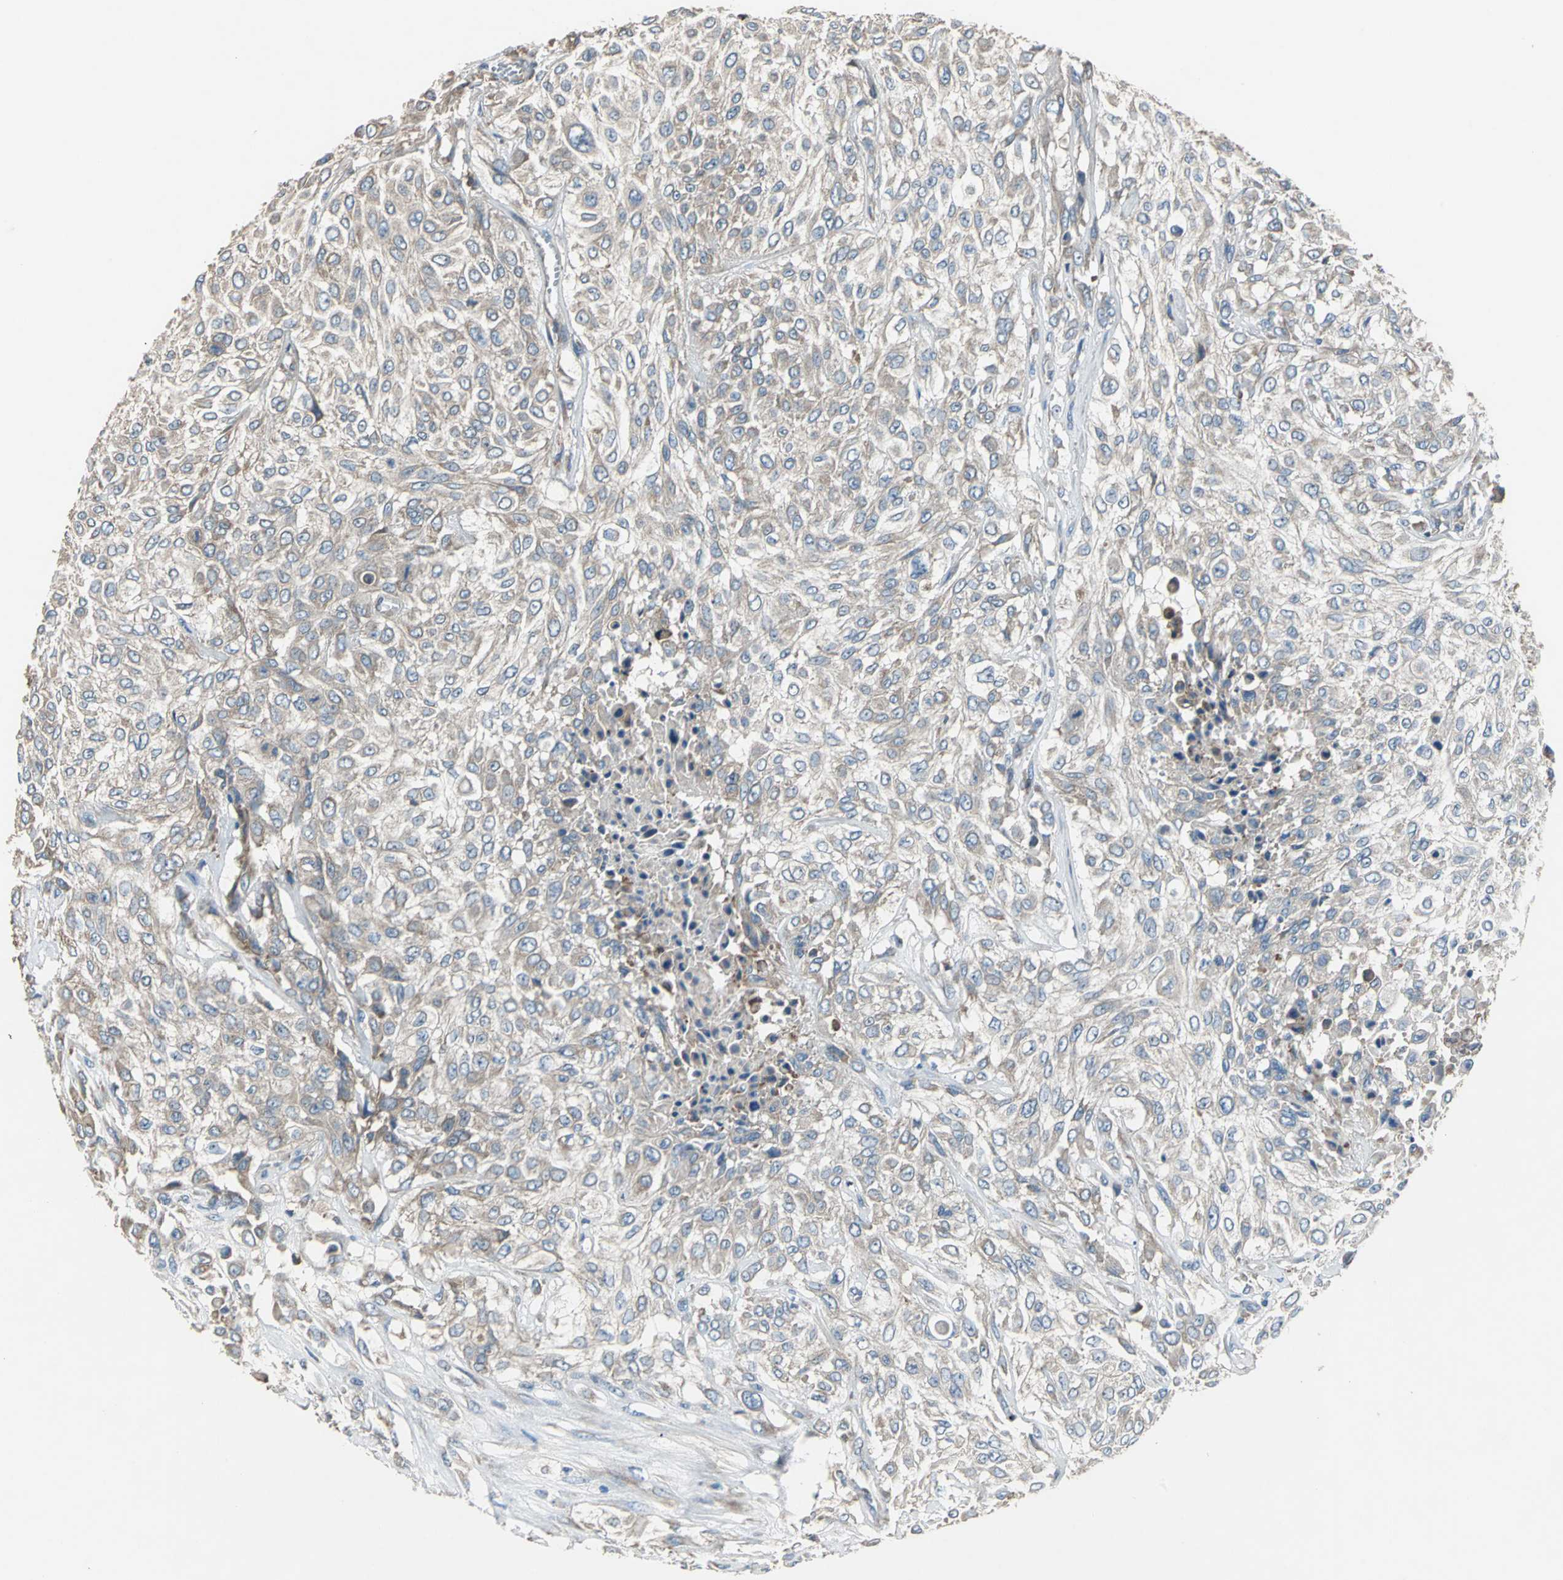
{"staining": {"intensity": "weak", "quantity": ">75%", "location": "cytoplasmic/membranous"}, "tissue": "urothelial cancer", "cell_type": "Tumor cells", "image_type": "cancer", "snomed": [{"axis": "morphology", "description": "Urothelial carcinoma, High grade"}, {"axis": "topography", "description": "Urinary bladder"}], "caption": "Urothelial cancer tissue displays weak cytoplasmic/membranous expression in approximately >75% of tumor cells Using DAB (3,3'-diaminobenzidine) (brown) and hematoxylin (blue) stains, captured at high magnification using brightfield microscopy.", "gene": "HEPH", "patient": {"sex": "male", "age": 57}}